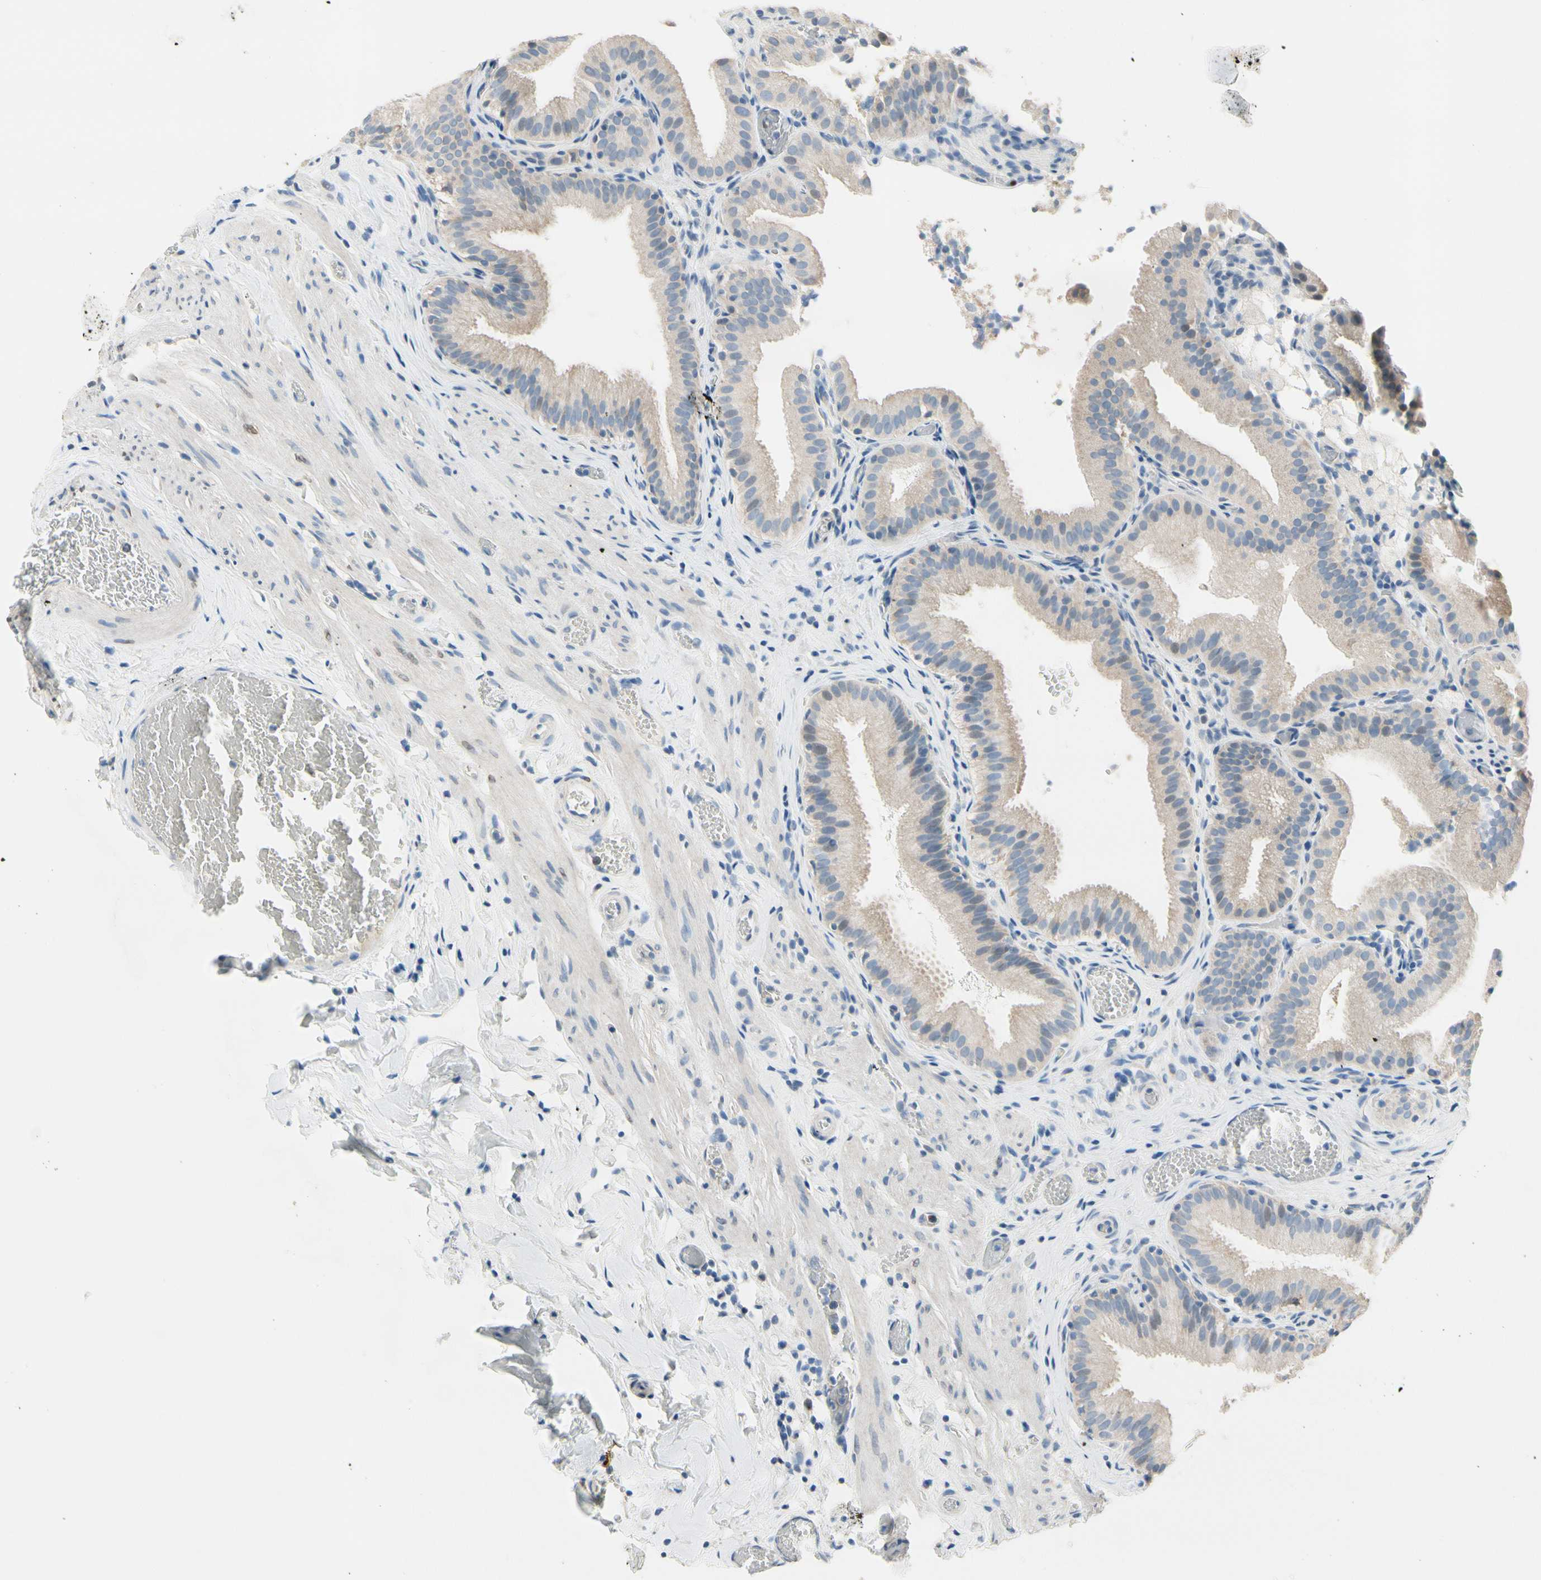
{"staining": {"intensity": "strong", "quantity": "<25%", "location": "cytoplasmic/membranous"}, "tissue": "gallbladder", "cell_type": "Glandular cells", "image_type": "normal", "snomed": [{"axis": "morphology", "description": "Normal tissue, NOS"}, {"axis": "topography", "description": "Gallbladder"}], "caption": "Immunohistochemical staining of normal human gallbladder shows <25% levels of strong cytoplasmic/membranous protein positivity in about <25% of glandular cells.", "gene": "CKAP2", "patient": {"sex": "male", "age": 54}}